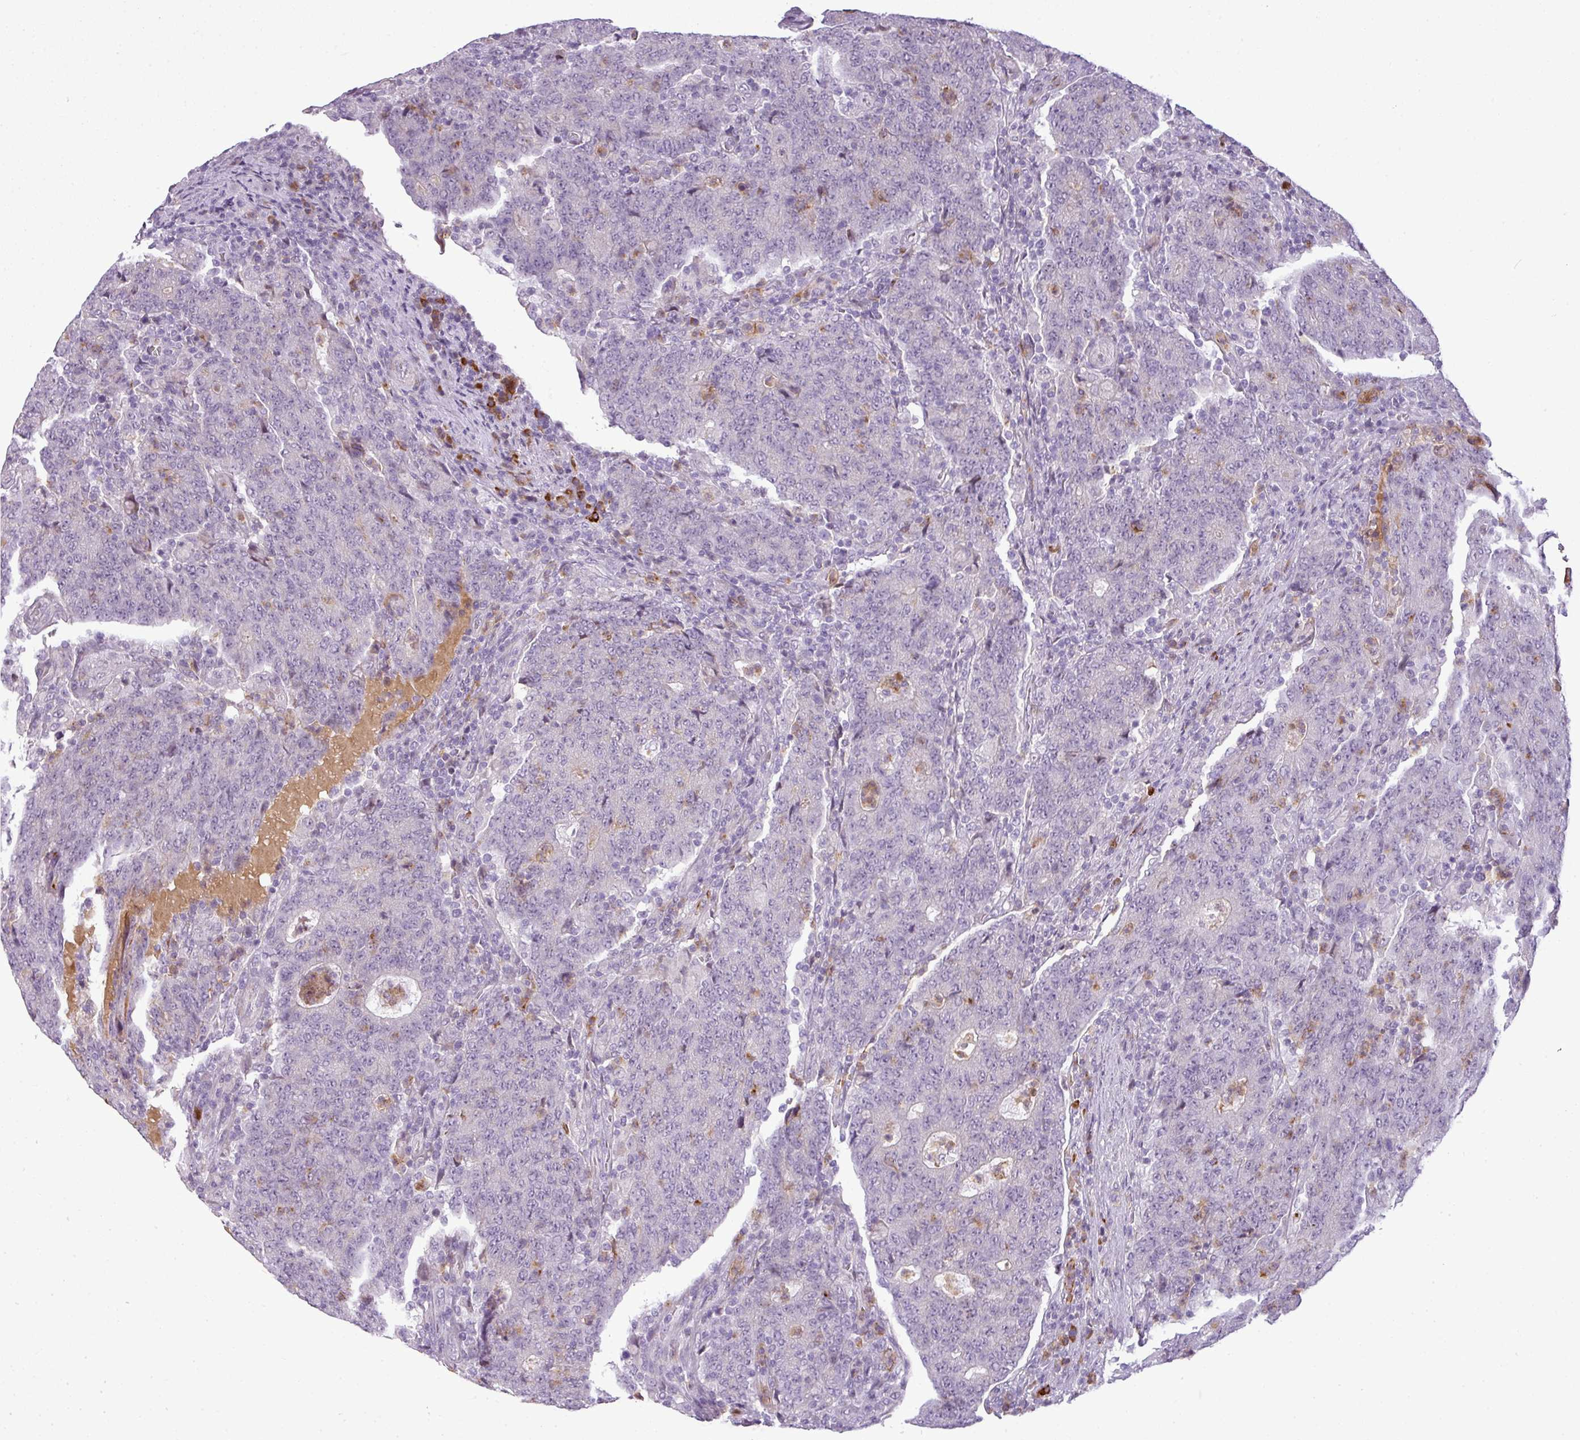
{"staining": {"intensity": "negative", "quantity": "none", "location": "none"}, "tissue": "colorectal cancer", "cell_type": "Tumor cells", "image_type": "cancer", "snomed": [{"axis": "morphology", "description": "Adenocarcinoma, NOS"}, {"axis": "topography", "description": "Colon"}], "caption": "A high-resolution histopathology image shows immunohistochemistry (IHC) staining of adenocarcinoma (colorectal), which displays no significant expression in tumor cells.", "gene": "C4B", "patient": {"sex": "female", "age": 75}}